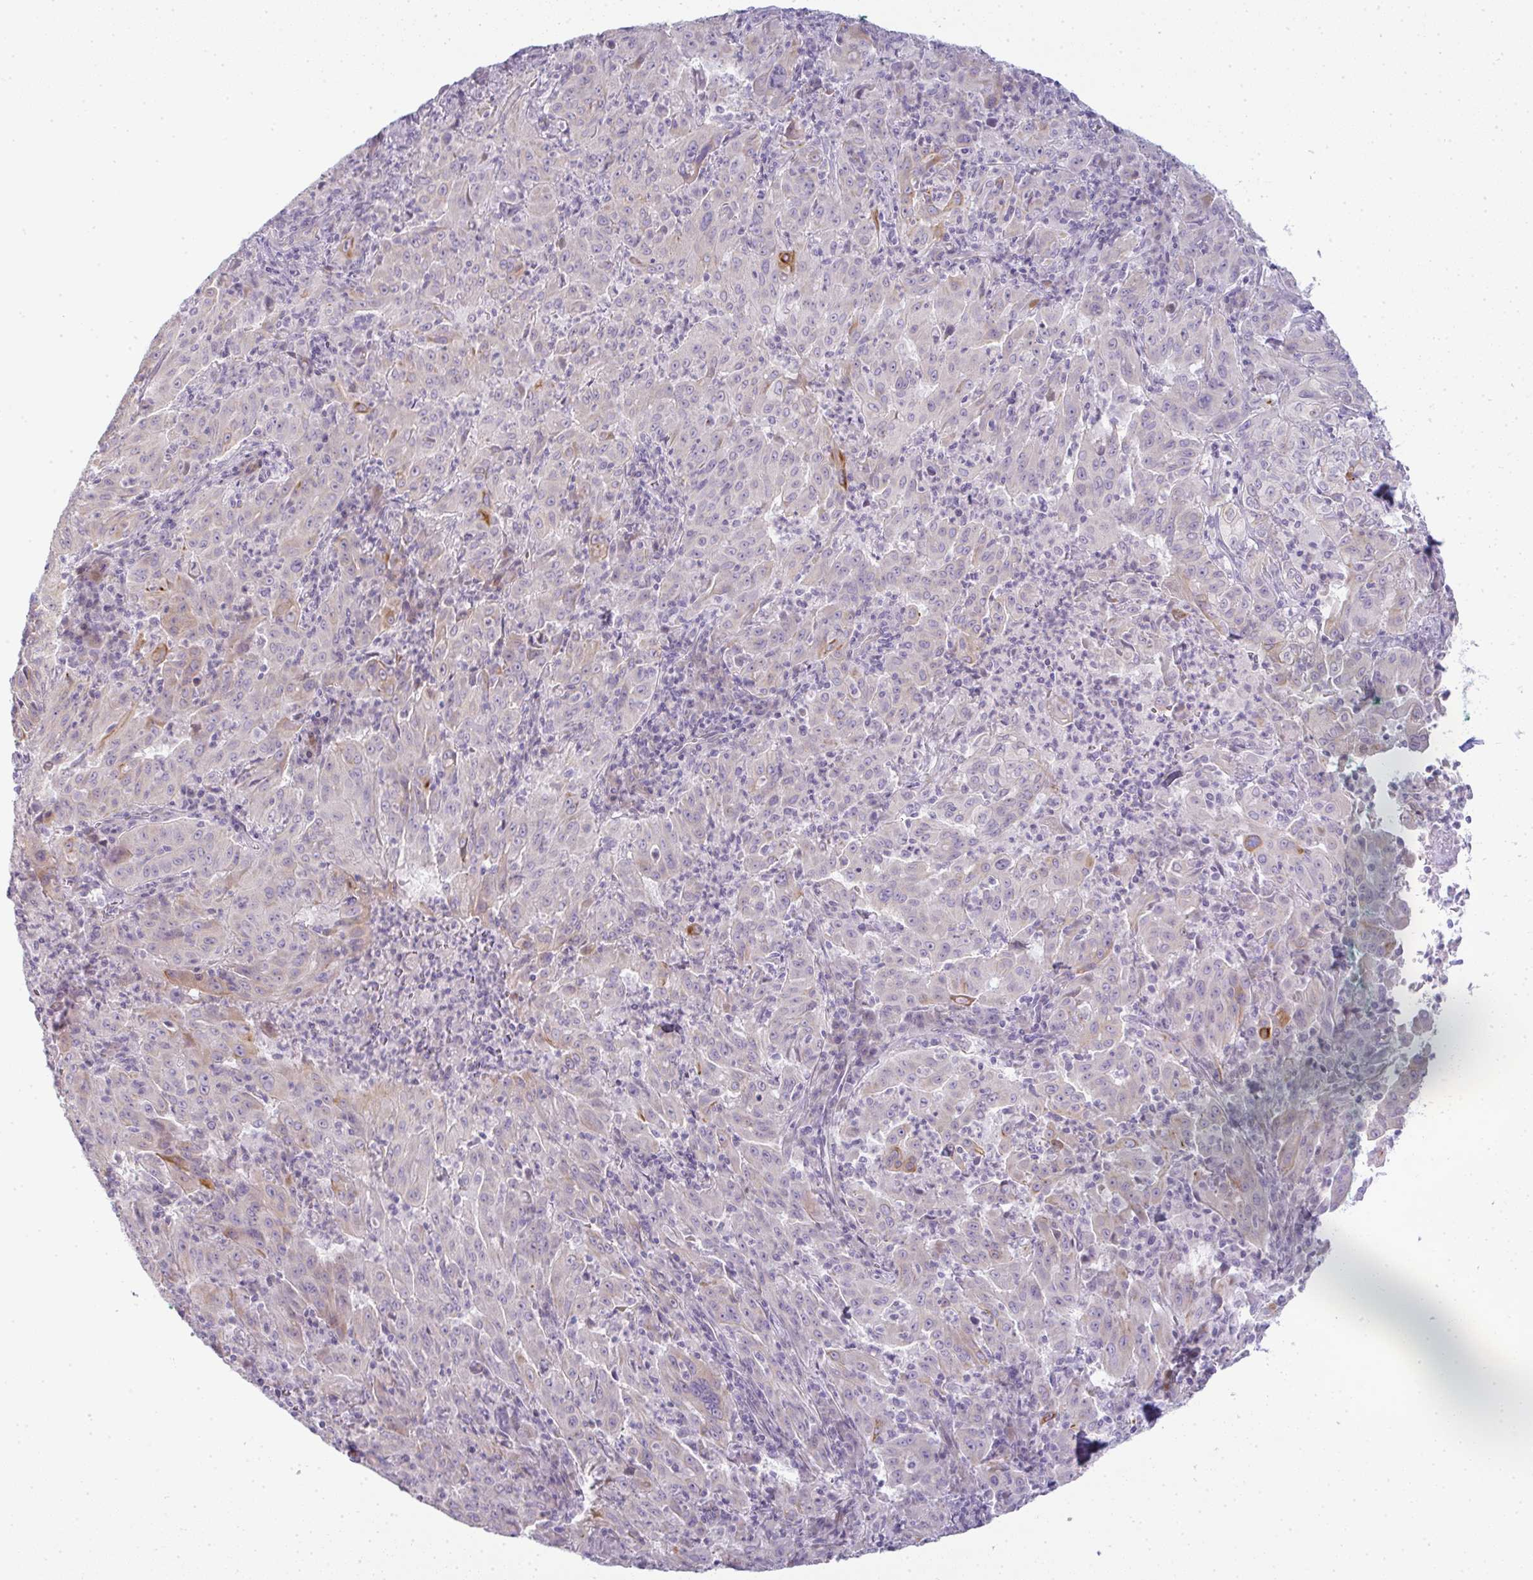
{"staining": {"intensity": "moderate", "quantity": "<25%", "location": "cytoplasmic/membranous"}, "tissue": "pancreatic cancer", "cell_type": "Tumor cells", "image_type": "cancer", "snomed": [{"axis": "morphology", "description": "Adenocarcinoma, NOS"}, {"axis": "topography", "description": "Pancreas"}], "caption": "Human pancreatic cancer (adenocarcinoma) stained for a protein (brown) shows moderate cytoplasmic/membranous positive staining in about <25% of tumor cells.", "gene": "SIRPB2", "patient": {"sex": "male", "age": 63}}